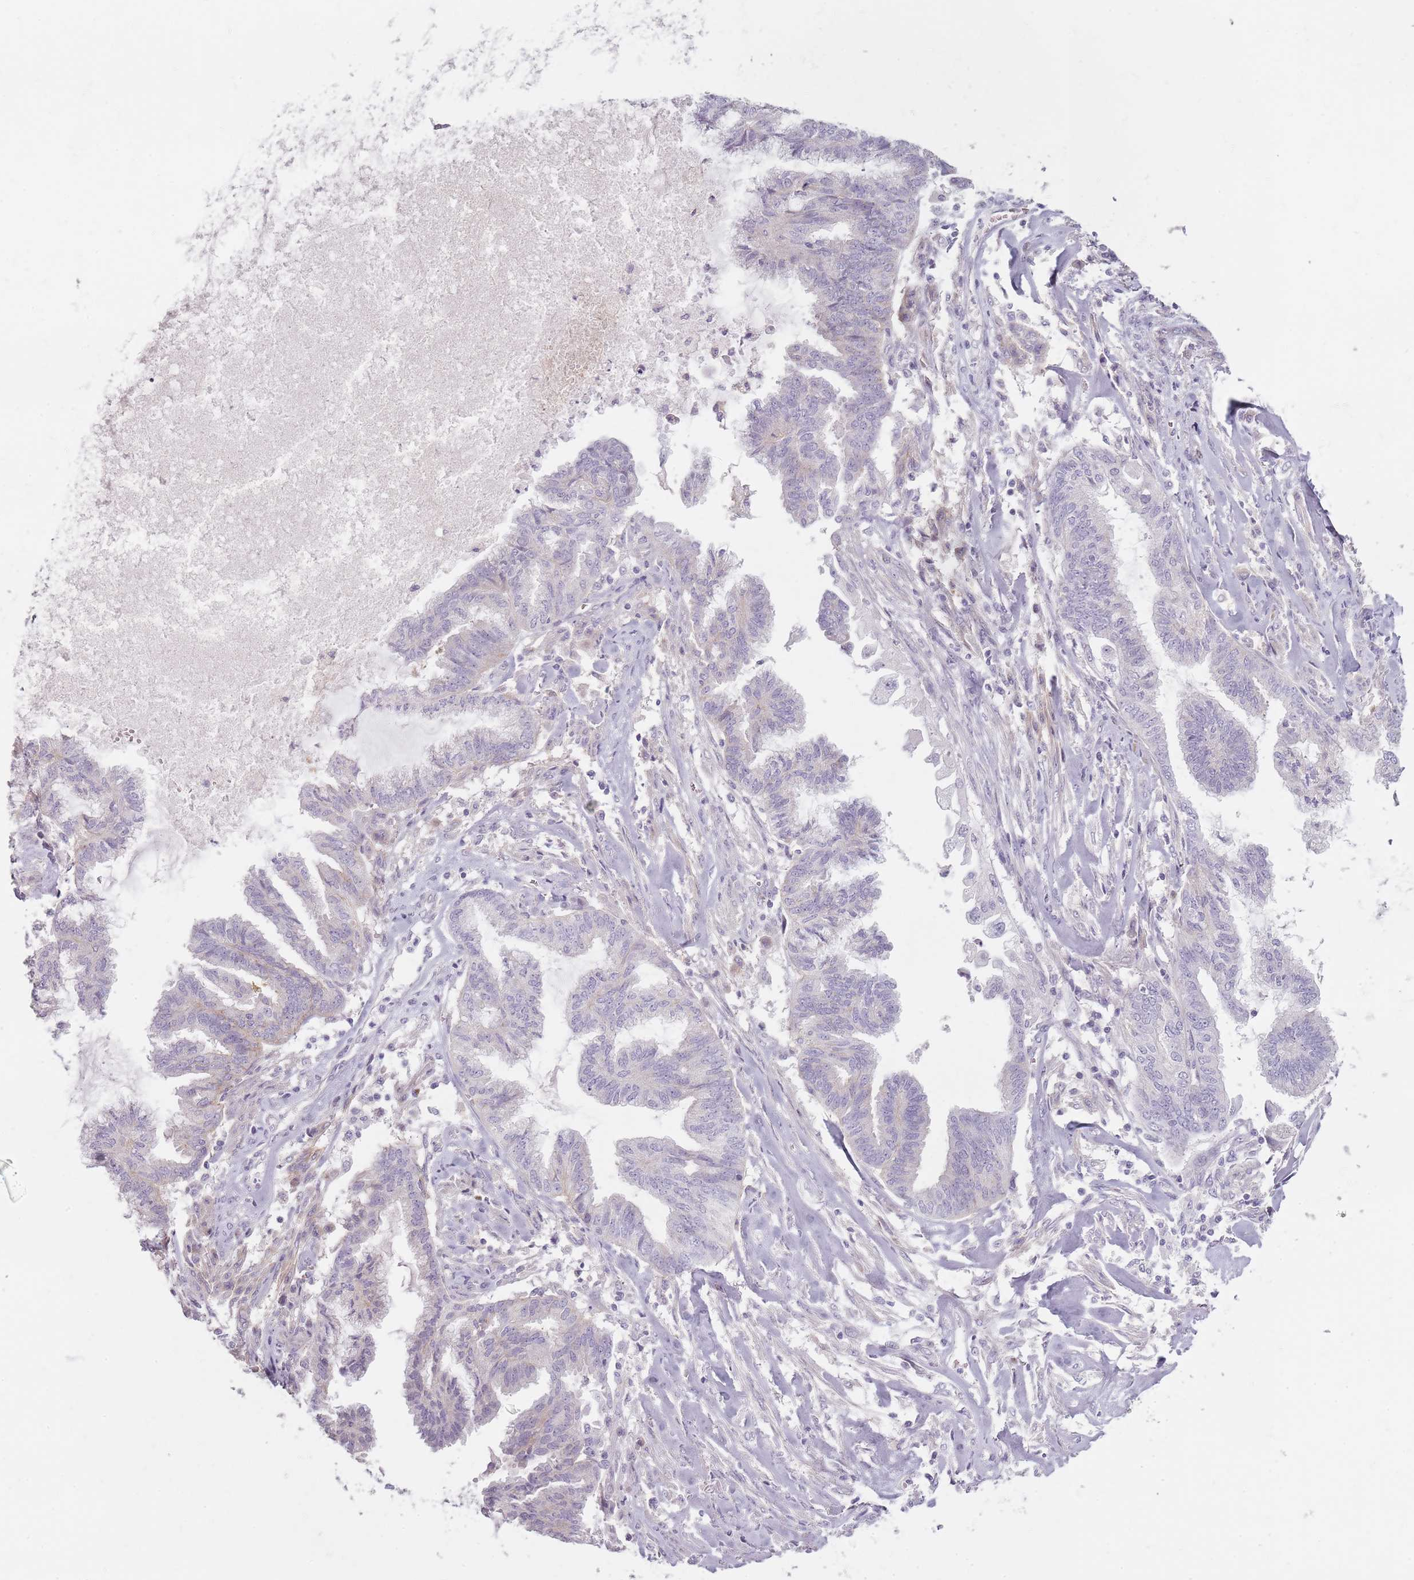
{"staining": {"intensity": "negative", "quantity": "none", "location": "none"}, "tissue": "endometrial cancer", "cell_type": "Tumor cells", "image_type": "cancer", "snomed": [{"axis": "morphology", "description": "Adenocarcinoma, NOS"}, {"axis": "topography", "description": "Endometrium"}], "caption": "A photomicrograph of human adenocarcinoma (endometrial) is negative for staining in tumor cells. (IHC, brightfield microscopy, high magnification).", "gene": "SYNGR3", "patient": {"sex": "female", "age": 86}}